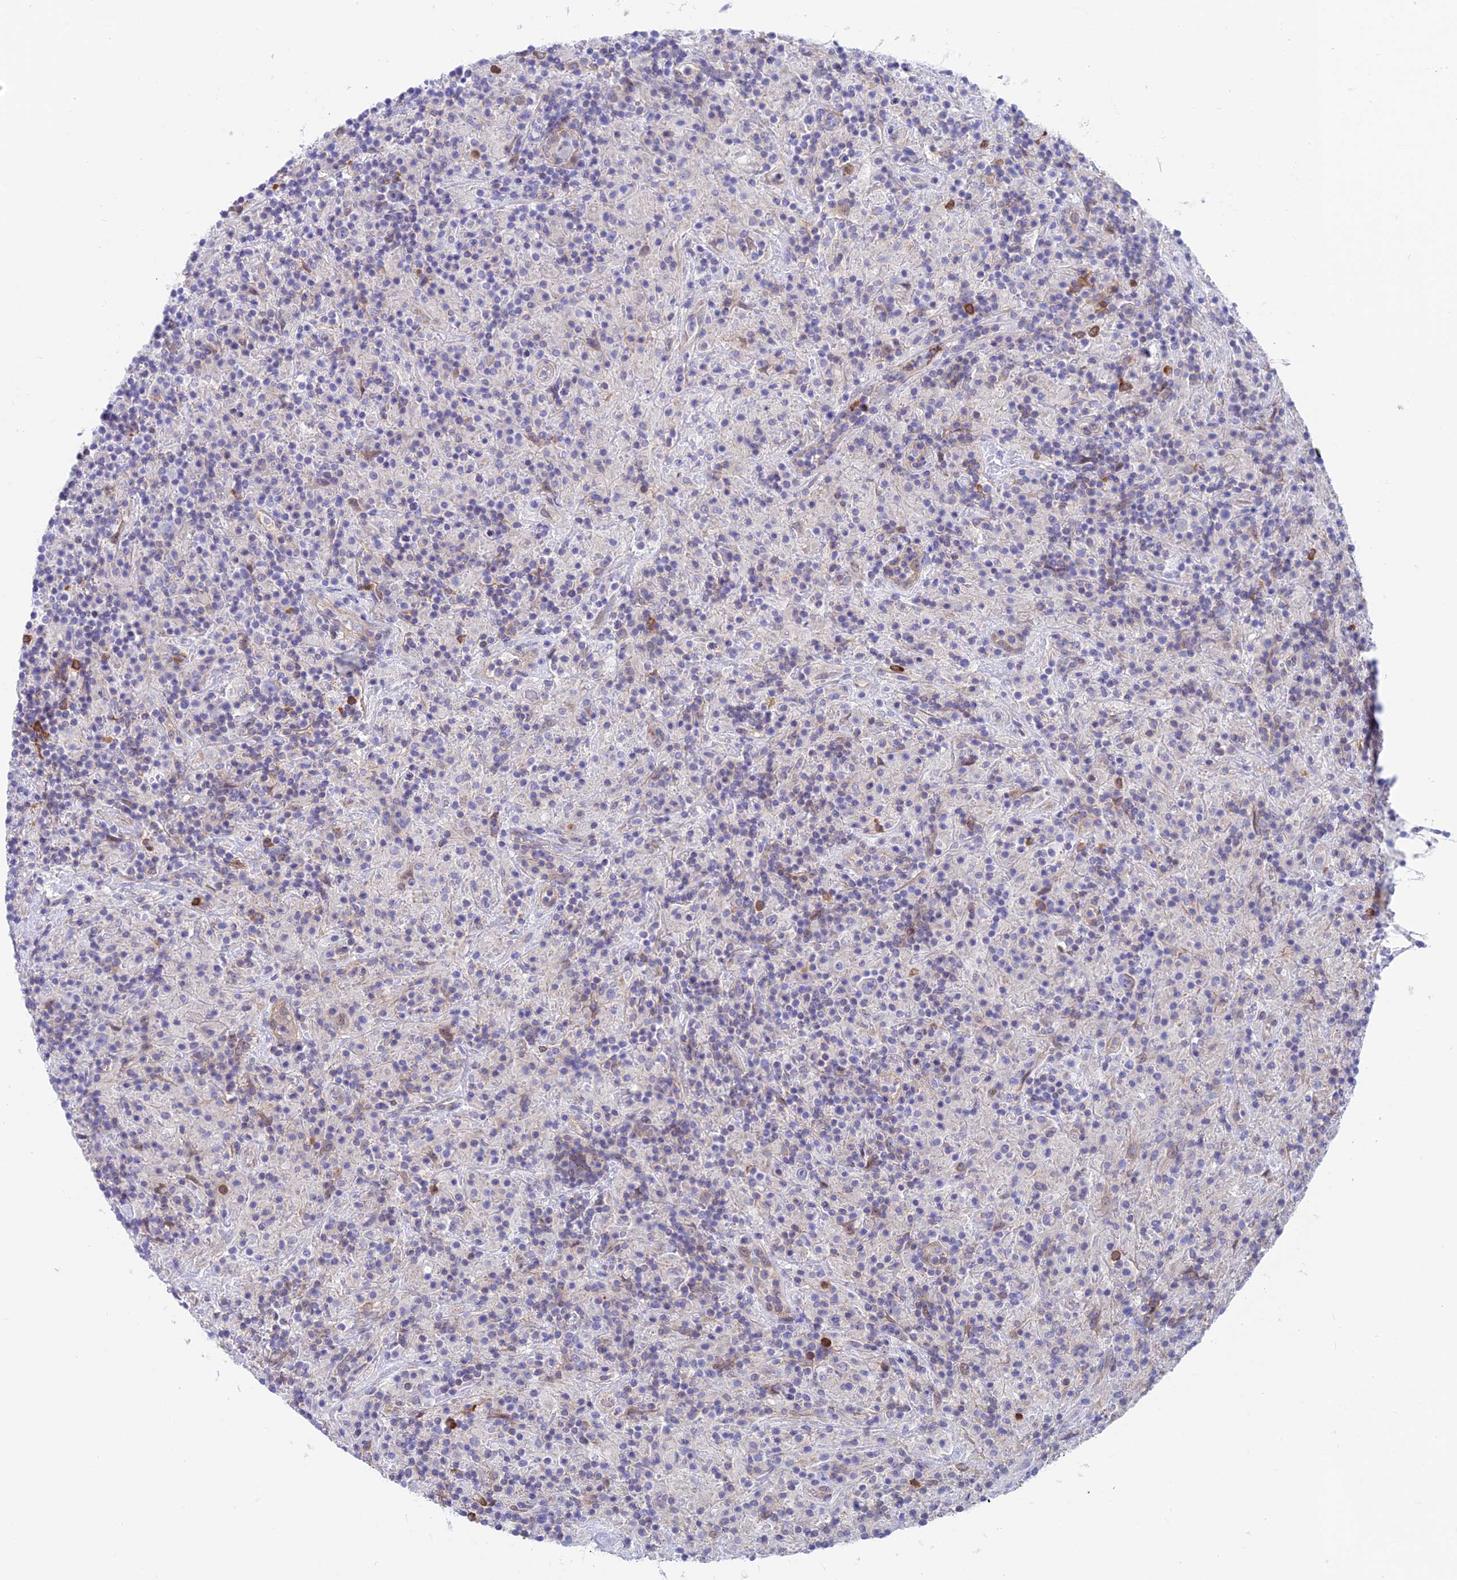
{"staining": {"intensity": "negative", "quantity": "none", "location": "none"}, "tissue": "lymphoma", "cell_type": "Tumor cells", "image_type": "cancer", "snomed": [{"axis": "morphology", "description": "Hodgkin's disease, NOS"}, {"axis": "topography", "description": "Lymph node"}], "caption": "The histopathology image displays no staining of tumor cells in Hodgkin's disease.", "gene": "LZTFL1", "patient": {"sex": "male", "age": 70}}